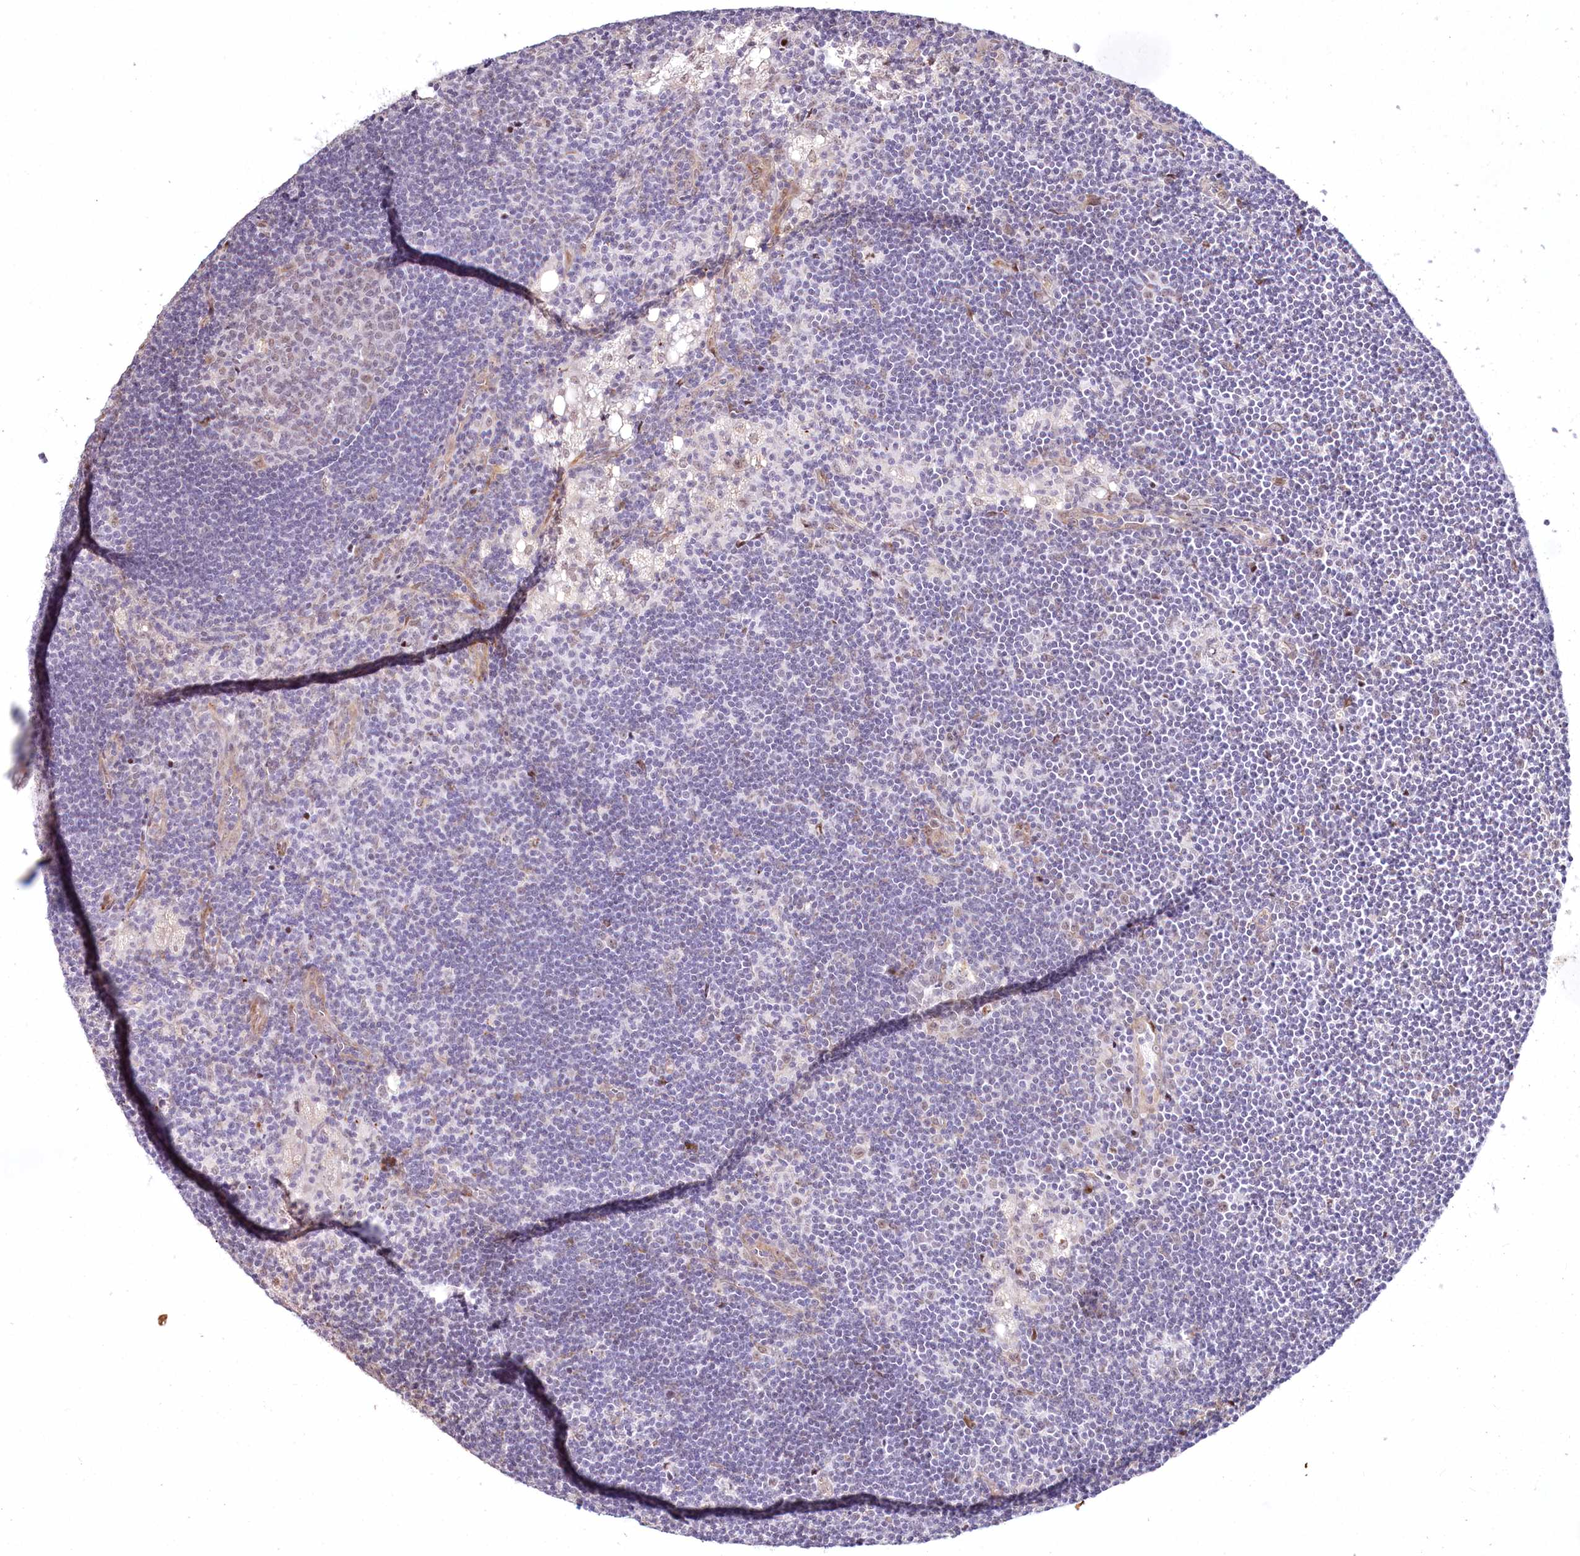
{"staining": {"intensity": "weak", "quantity": "<25%", "location": "nuclear"}, "tissue": "lymph node", "cell_type": "Germinal center cells", "image_type": "normal", "snomed": [{"axis": "morphology", "description": "Normal tissue, NOS"}, {"axis": "topography", "description": "Lymph node"}], "caption": "This is a micrograph of immunohistochemistry (IHC) staining of unremarkable lymph node, which shows no expression in germinal center cells.", "gene": "YBX3", "patient": {"sex": "male", "age": 24}}